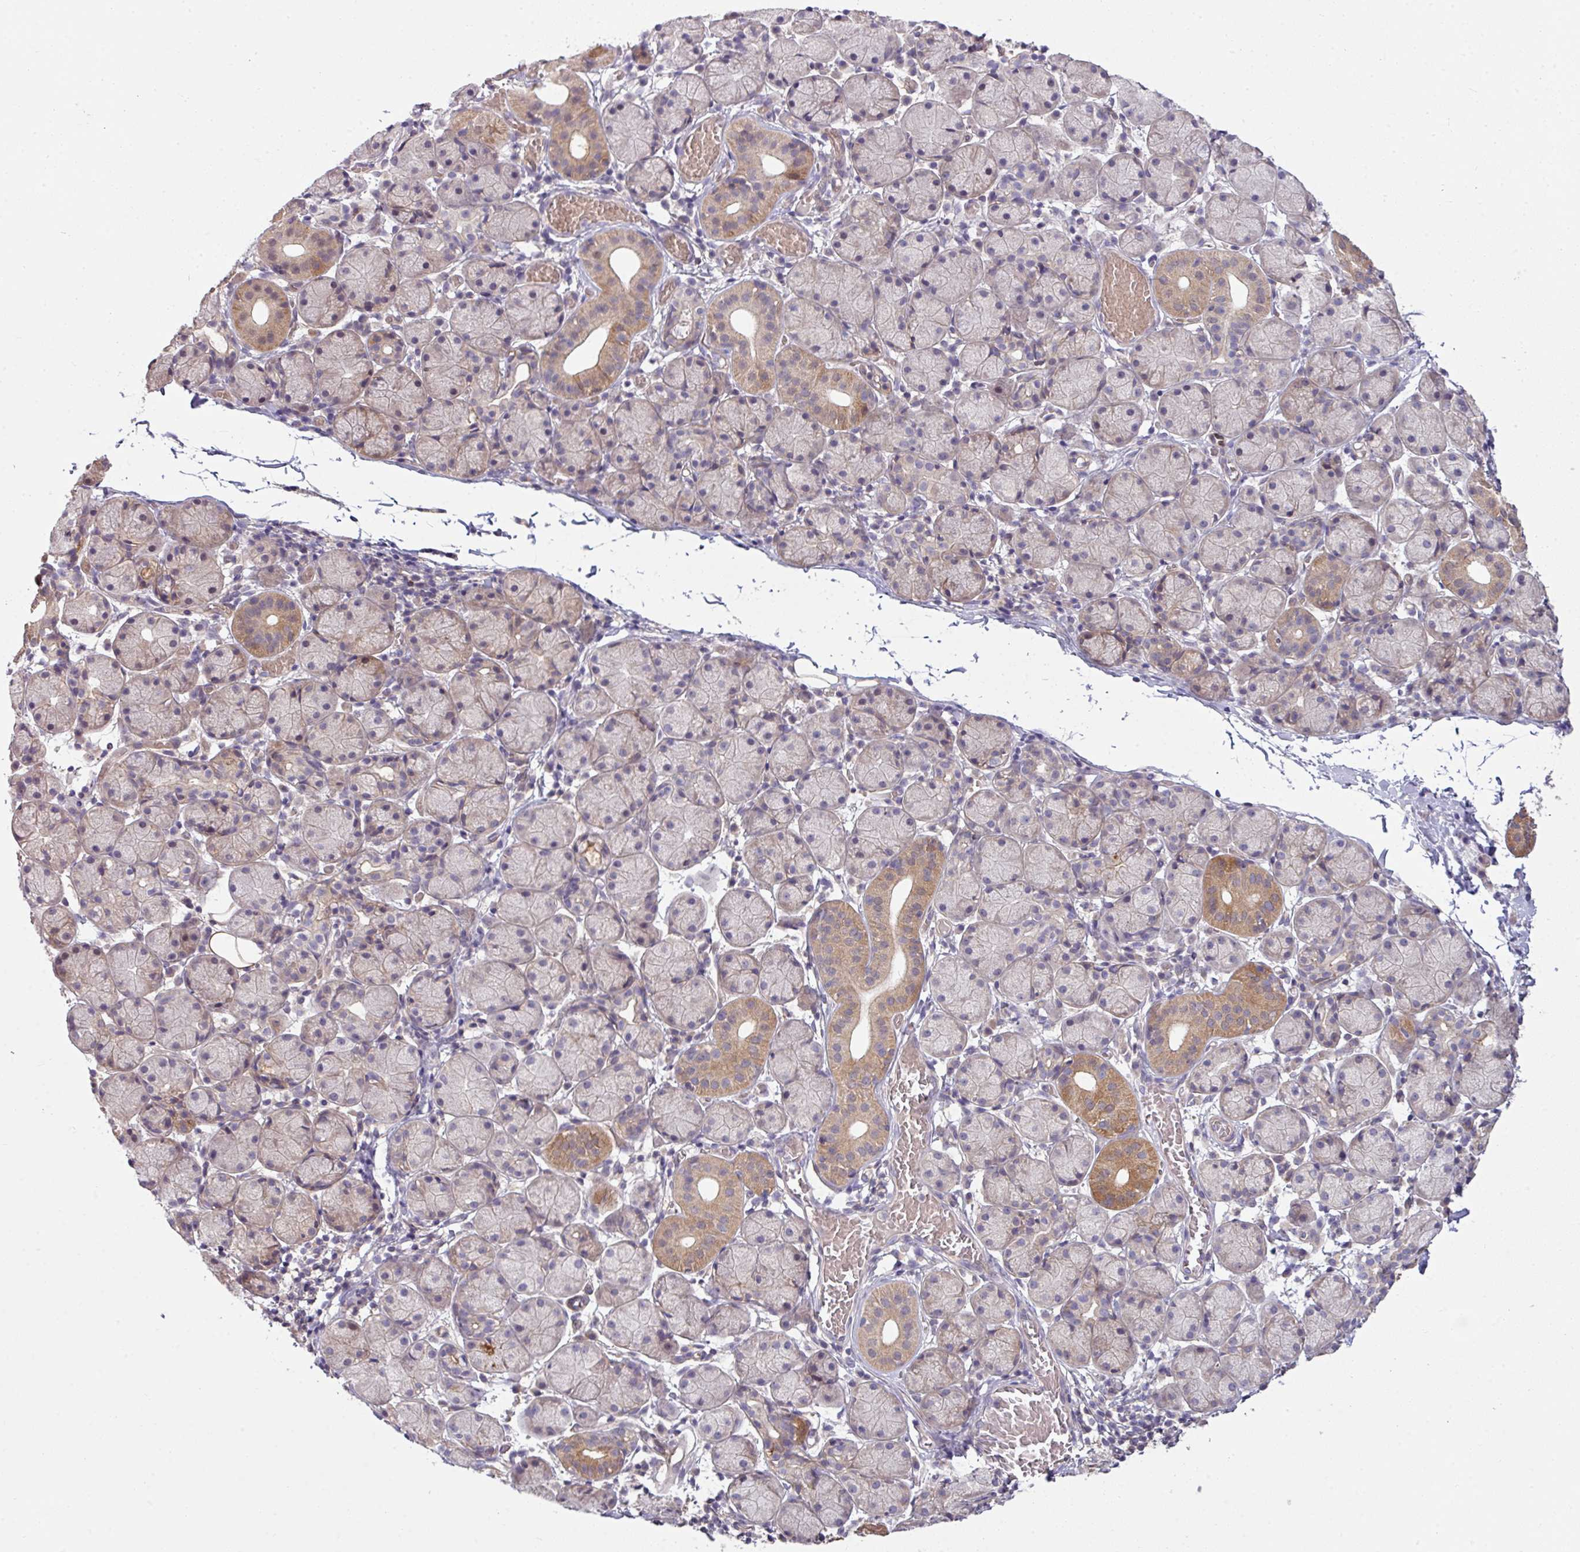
{"staining": {"intensity": "moderate", "quantity": "<25%", "location": "cytoplasmic/membranous"}, "tissue": "salivary gland", "cell_type": "Glandular cells", "image_type": "normal", "snomed": [{"axis": "morphology", "description": "Normal tissue, NOS"}, {"axis": "topography", "description": "Salivary gland"}], "caption": "IHC micrograph of unremarkable salivary gland: salivary gland stained using IHC exhibits low levels of moderate protein expression localized specifically in the cytoplasmic/membranous of glandular cells, appearing as a cytoplasmic/membranous brown color.", "gene": "SLAMF6", "patient": {"sex": "female", "age": 24}}